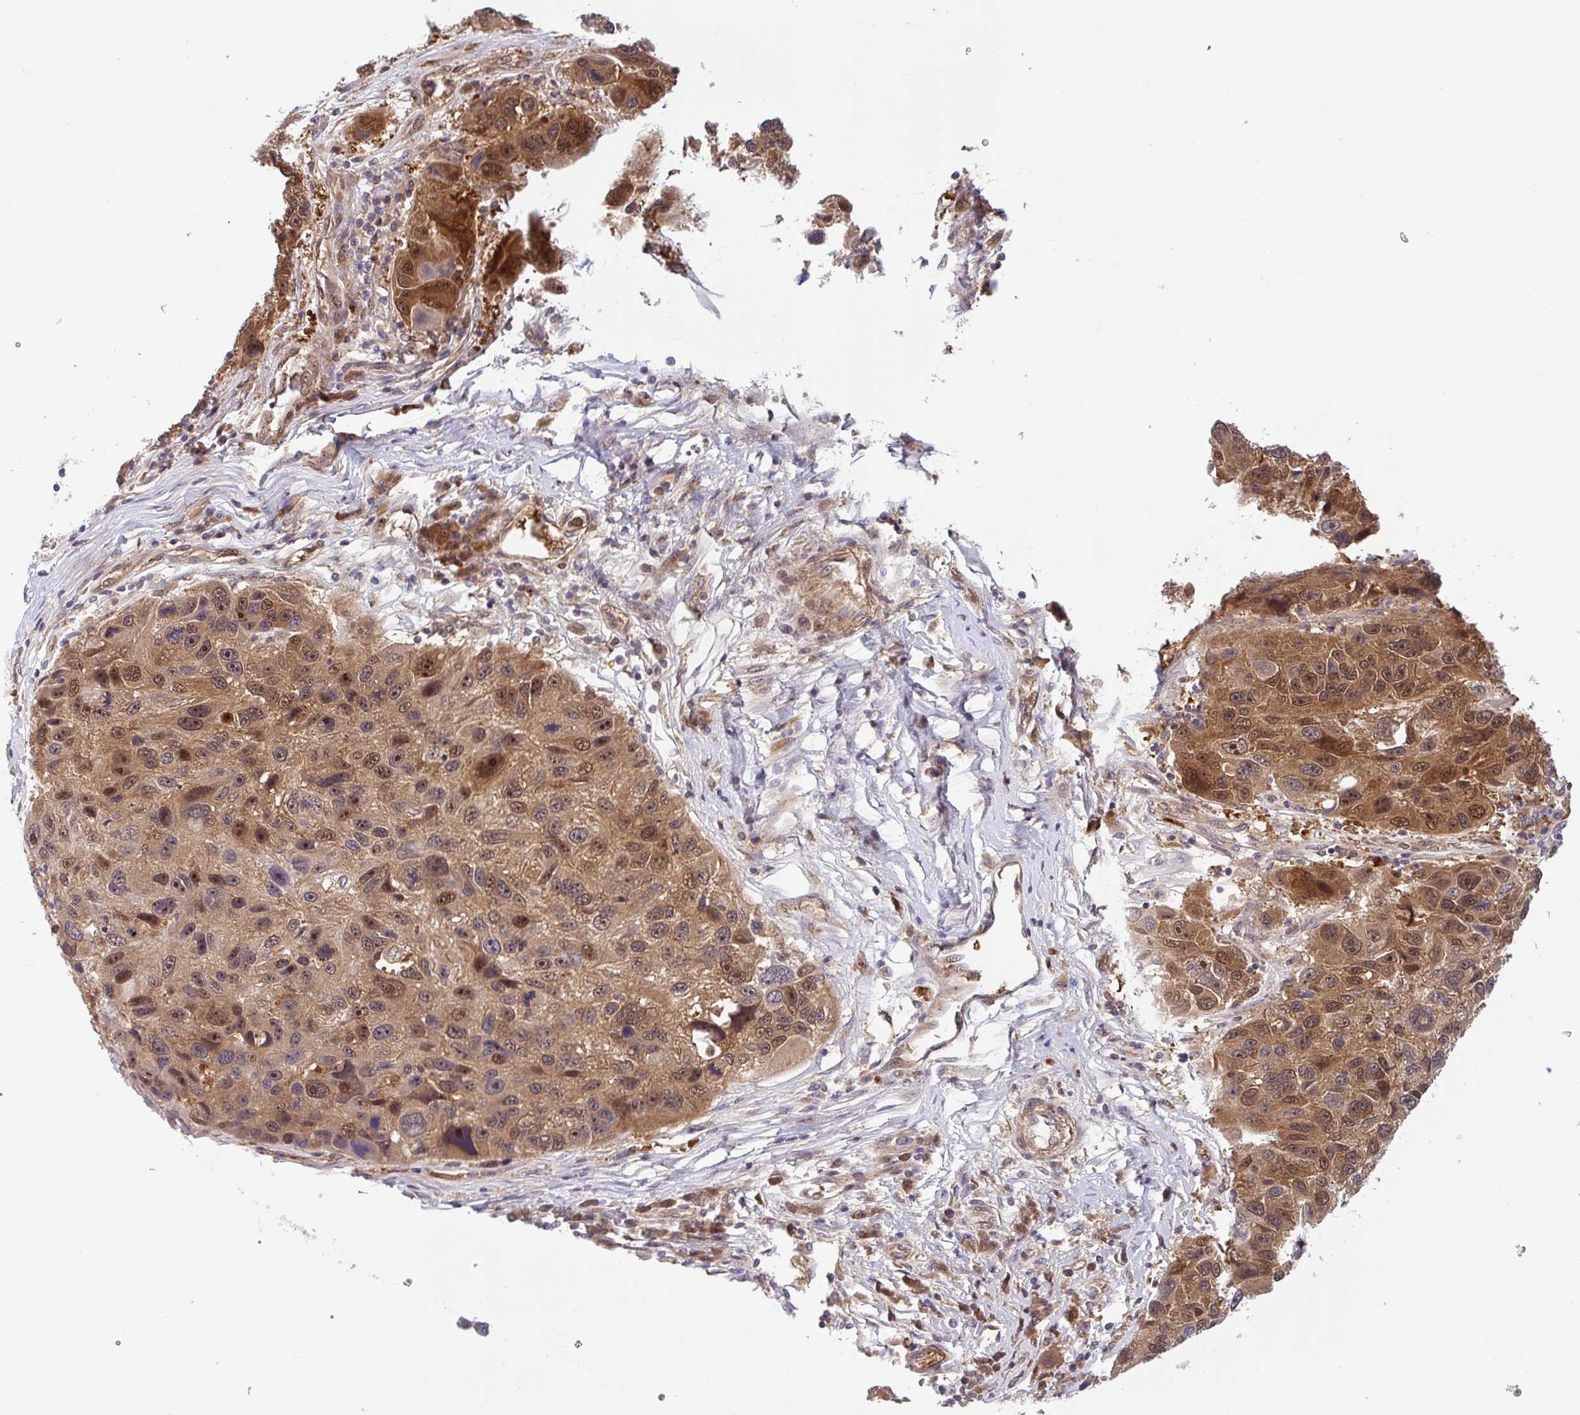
{"staining": {"intensity": "moderate", "quantity": ">75%", "location": "cytoplasmic/membranous,nuclear"}, "tissue": "melanoma", "cell_type": "Tumor cells", "image_type": "cancer", "snomed": [{"axis": "morphology", "description": "Malignant melanoma, NOS"}, {"axis": "topography", "description": "Skin"}], "caption": "This photomicrograph displays IHC staining of human malignant melanoma, with medium moderate cytoplasmic/membranous and nuclear expression in about >75% of tumor cells.", "gene": "HMBS", "patient": {"sex": "male", "age": 53}}